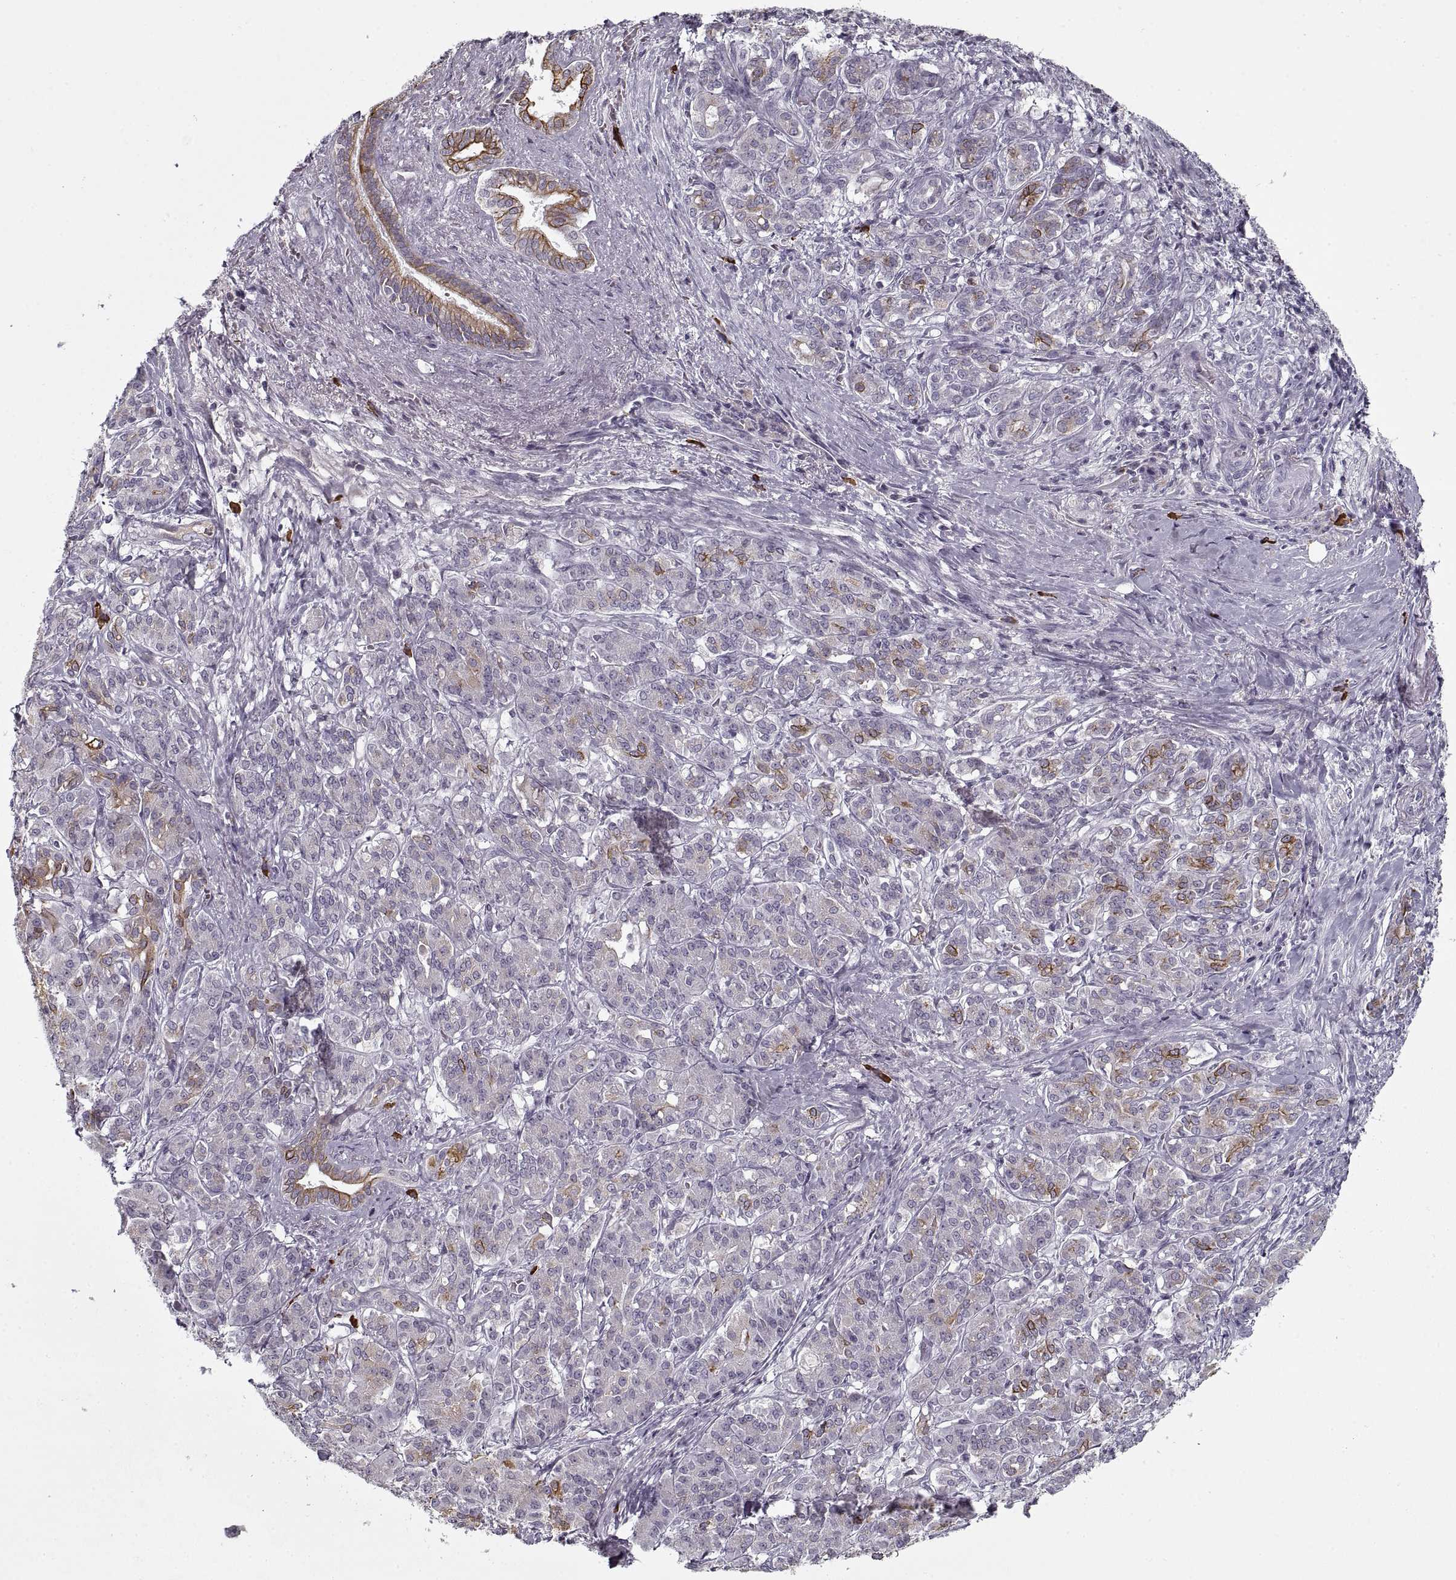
{"staining": {"intensity": "strong", "quantity": "<25%", "location": "cytoplasmic/membranous"}, "tissue": "pancreatic cancer", "cell_type": "Tumor cells", "image_type": "cancer", "snomed": [{"axis": "morphology", "description": "Normal tissue, NOS"}, {"axis": "morphology", "description": "Inflammation, NOS"}, {"axis": "morphology", "description": "Adenocarcinoma, NOS"}, {"axis": "topography", "description": "Pancreas"}], "caption": "Brown immunohistochemical staining in human pancreatic adenocarcinoma shows strong cytoplasmic/membranous staining in about <25% of tumor cells.", "gene": "GAD2", "patient": {"sex": "male", "age": 57}}